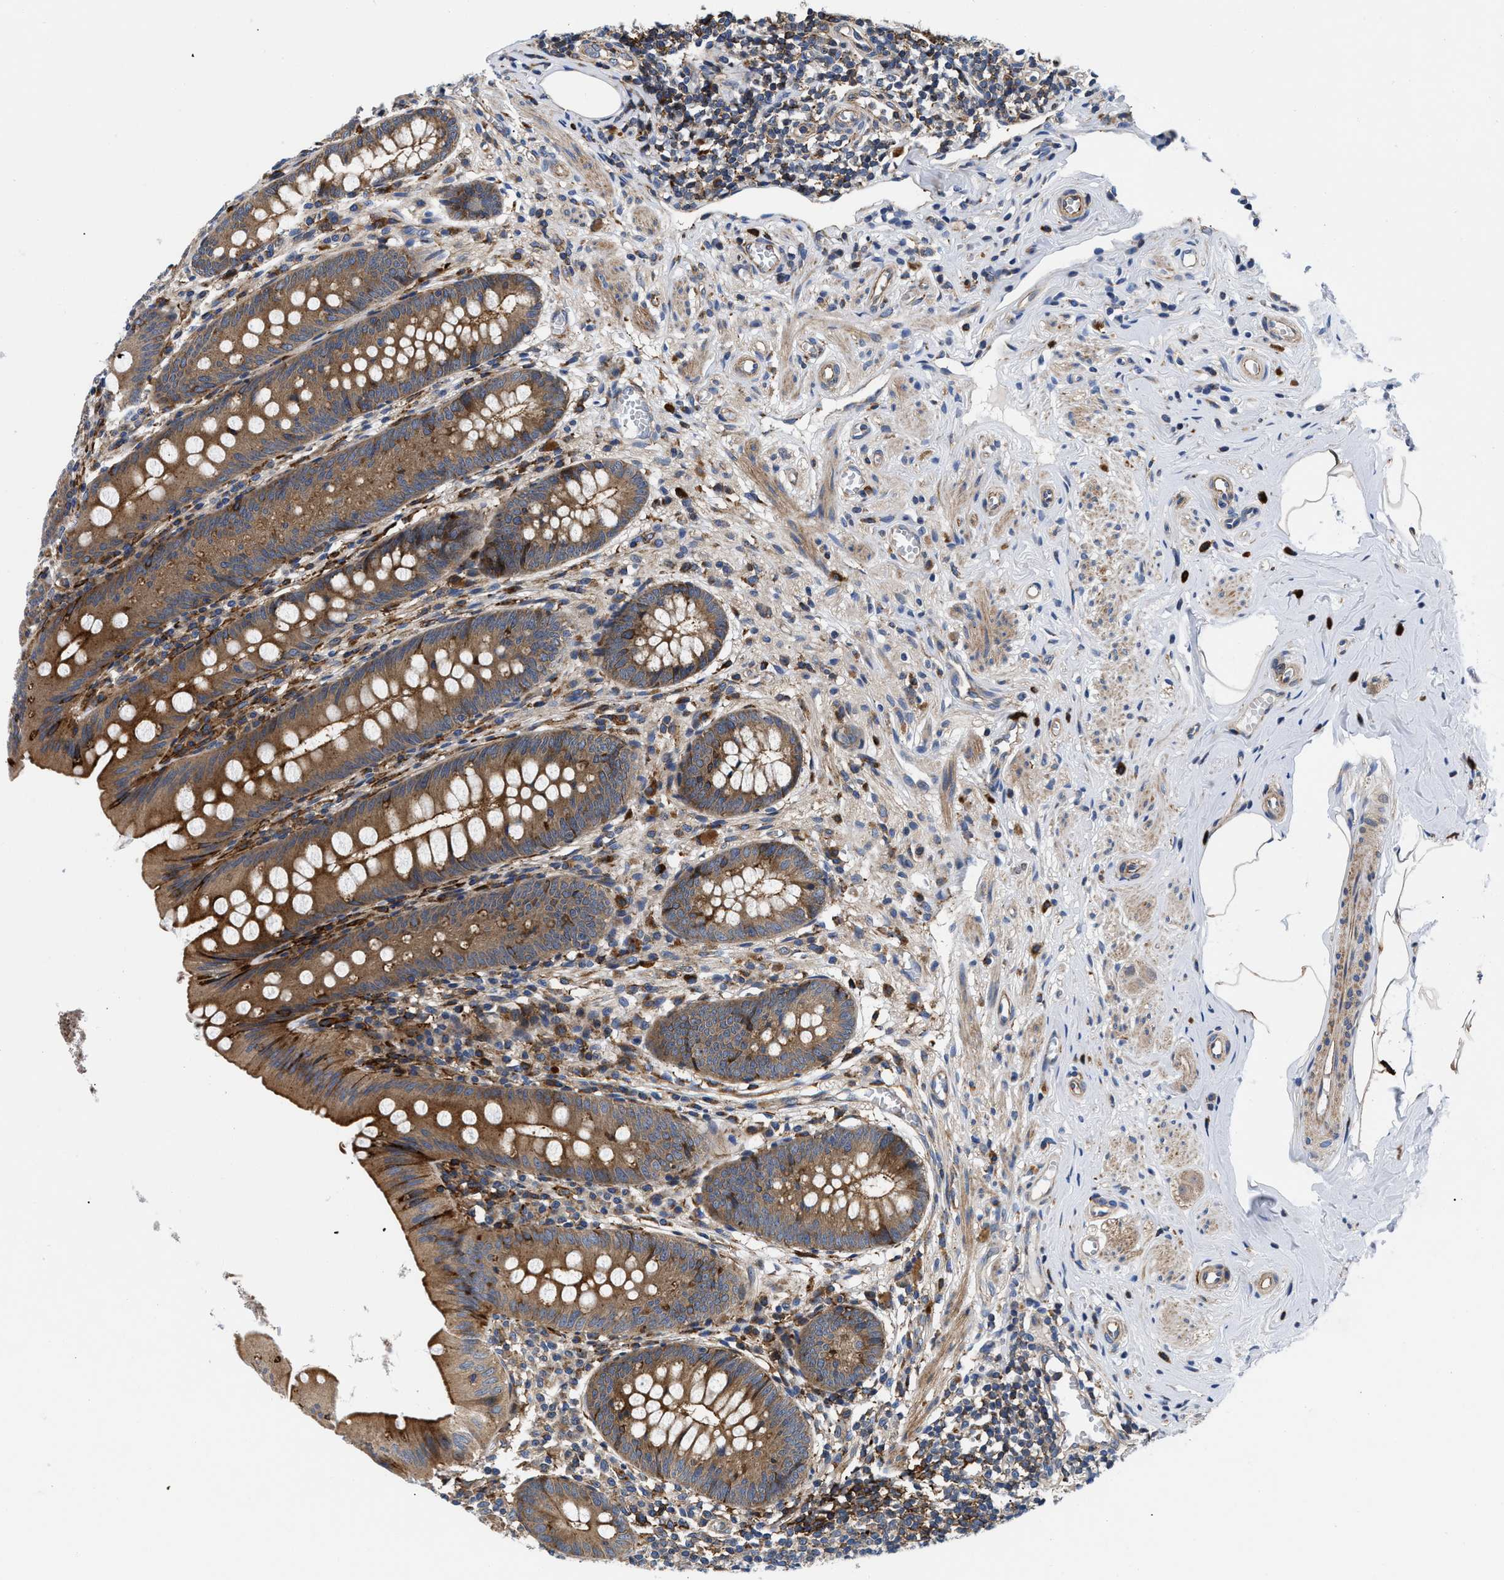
{"staining": {"intensity": "moderate", "quantity": ">75%", "location": "cytoplasmic/membranous"}, "tissue": "appendix", "cell_type": "Glandular cells", "image_type": "normal", "snomed": [{"axis": "morphology", "description": "Normal tissue, NOS"}, {"axis": "topography", "description": "Appendix"}], "caption": "Protein expression analysis of benign appendix displays moderate cytoplasmic/membranous staining in approximately >75% of glandular cells. (DAB IHC with brightfield microscopy, high magnification).", "gene": "SPAST", "patient": {"sex": "male", "age": 56}}